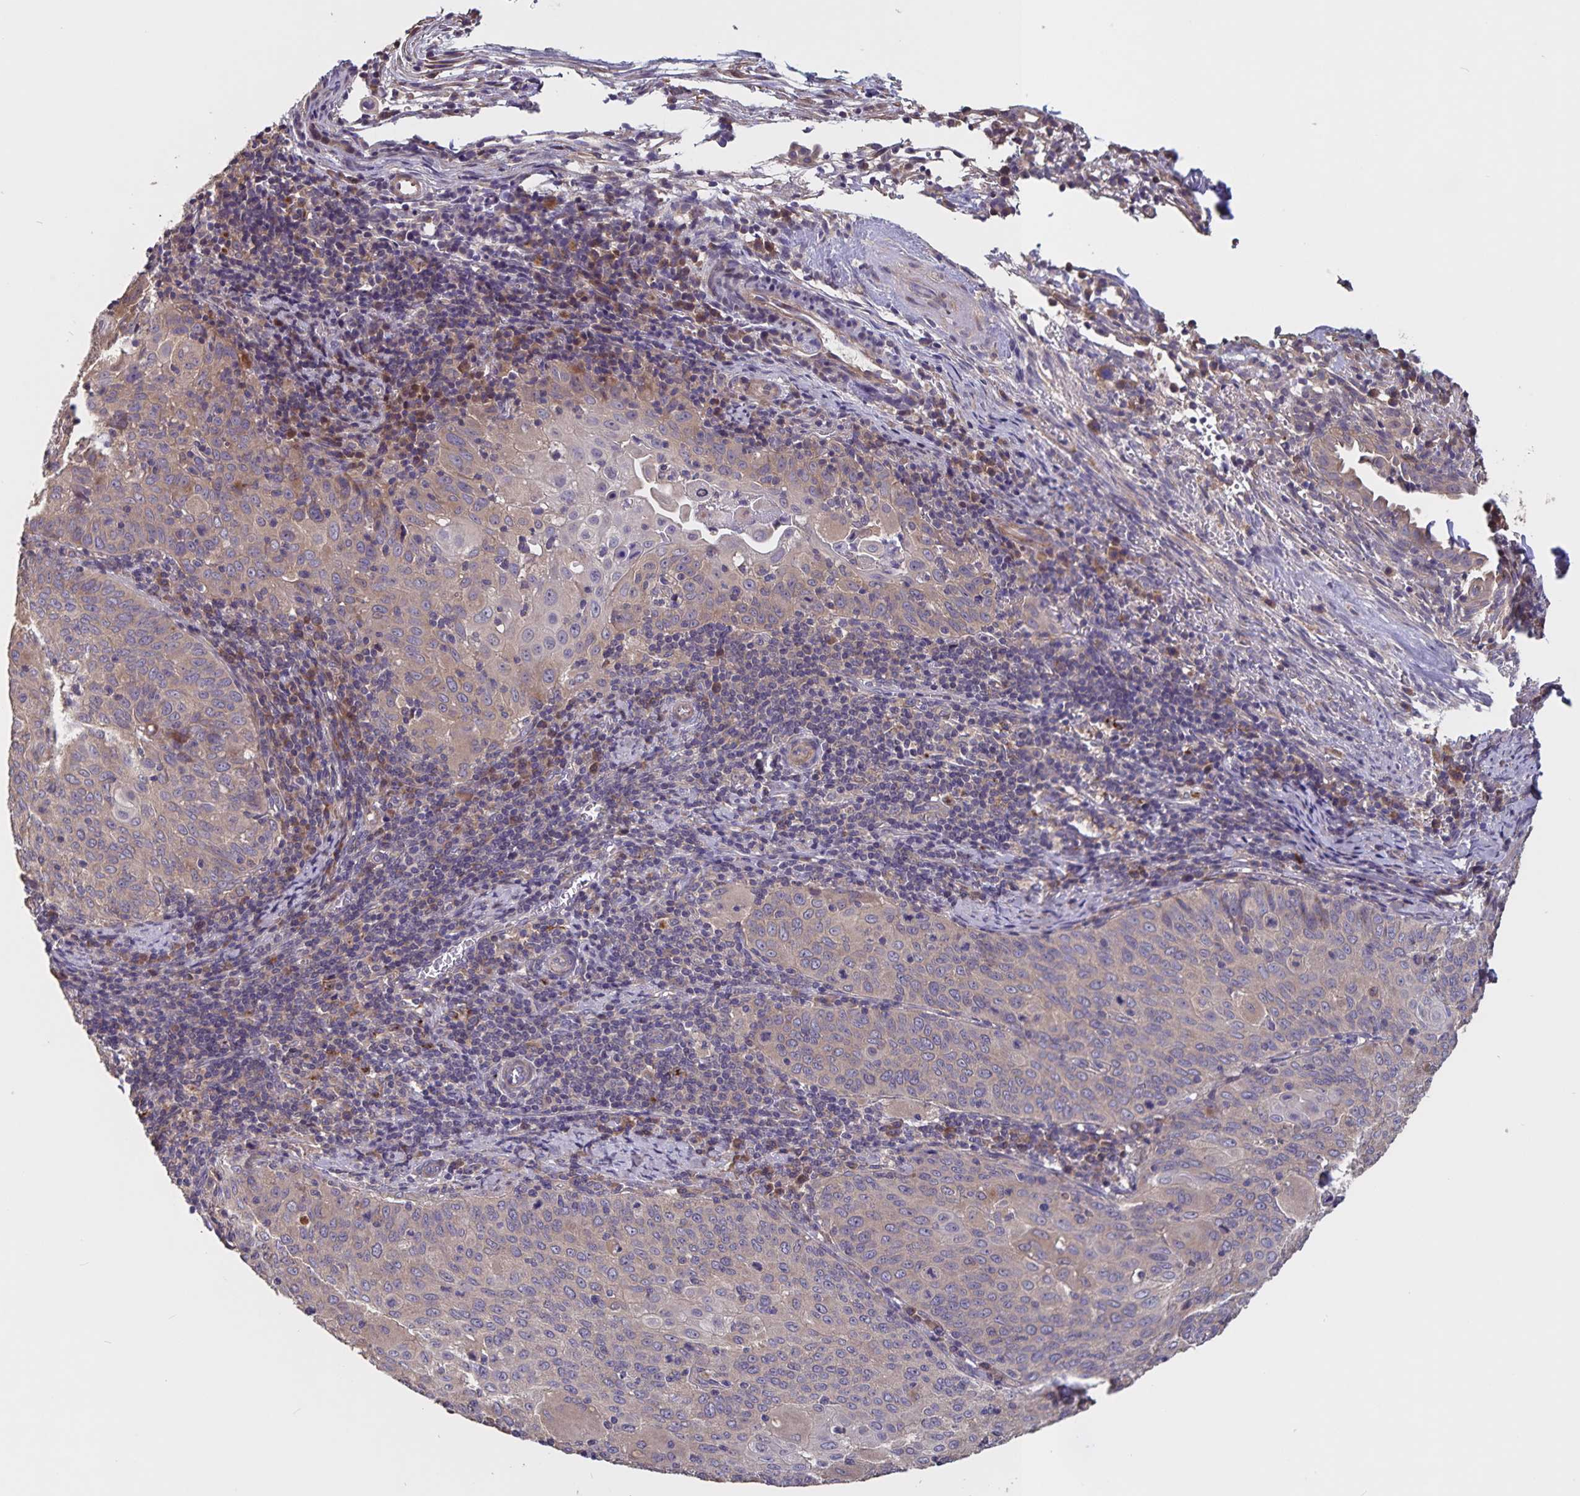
{"staining": {"intensity": "weak", "quantity": "25%-75%", "location": "cytoplasmic/membranous"}, "tissue": "cervical cancer", "cell_type": "Tumor cells", "image_type": "cancer", "snomed": [{"axis": "morphology", "description": "Squamous cell carcinoma, NOS"}, {"axis": "topography", "description": "Cervix"}], "caption": "Cervical cancer (squamous cell carcinoma) stained for a protein exhibits weak cytoplasmic/membranous positivity in tumor cells.", "gene": "FBXL16", "patient": {"sex": "female", "age": 65}}